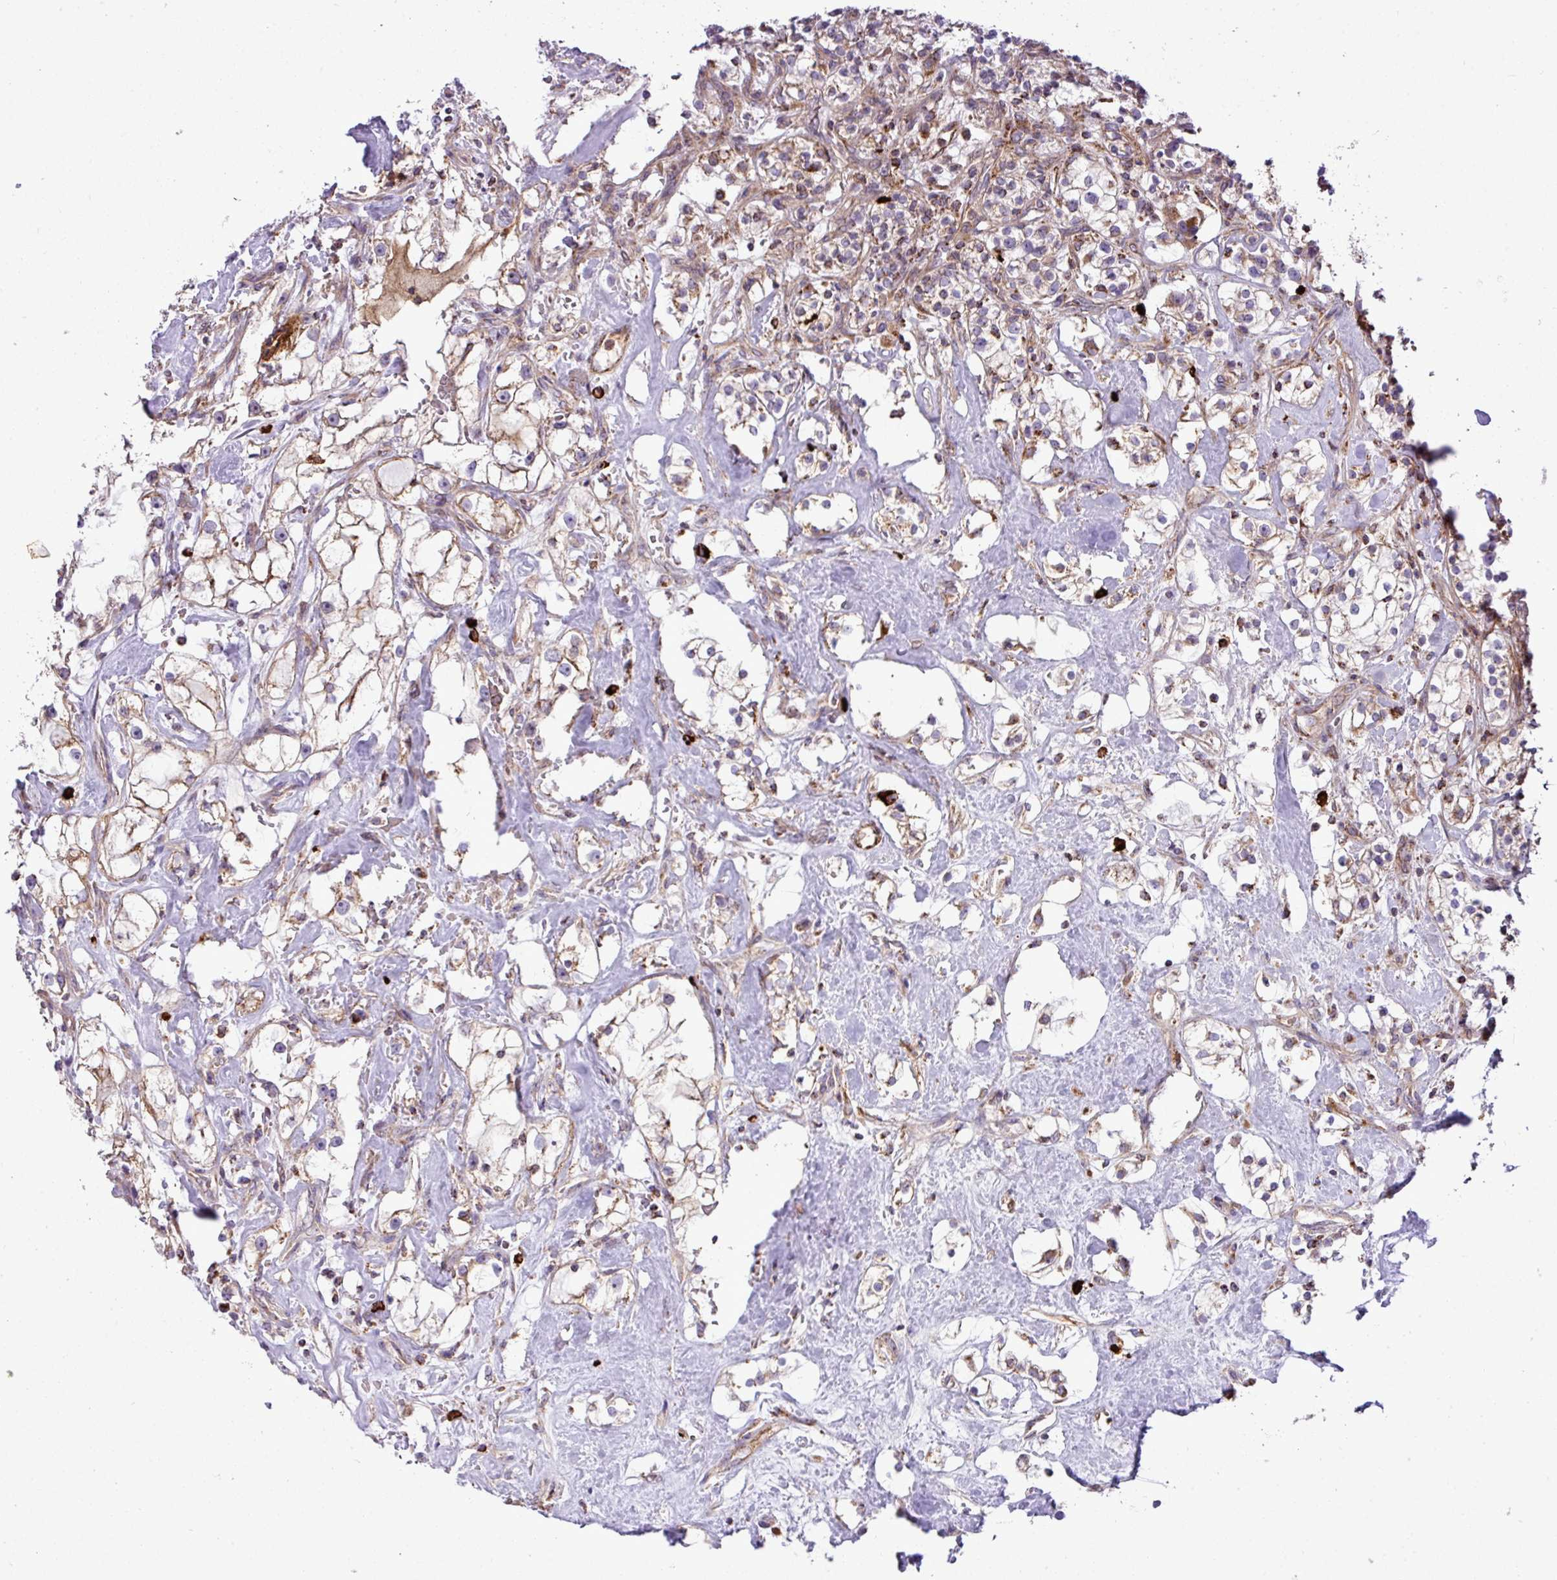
{"staining": {"intensity": "moderate", "quantity": ">75%", "location": "cytoplasmic/membranous"}, "tissue": "renal cancer", "cell_type": "Tumor cells", "image_type": "cancer", "snomed": [{"axis": "morphology", "description": "Adenocarcinoma, NOS"}, {"axis": "topography", "description": "Kidney"}], "caption": "Human renal adenocarcinoma stained for a protein (brown) demonstrates moderate cytoplasmic/membranous positive positivity in about >75% of tumor cells.", "gene": "ZNF569", "patient": {"sex": "male", "age": 77}}